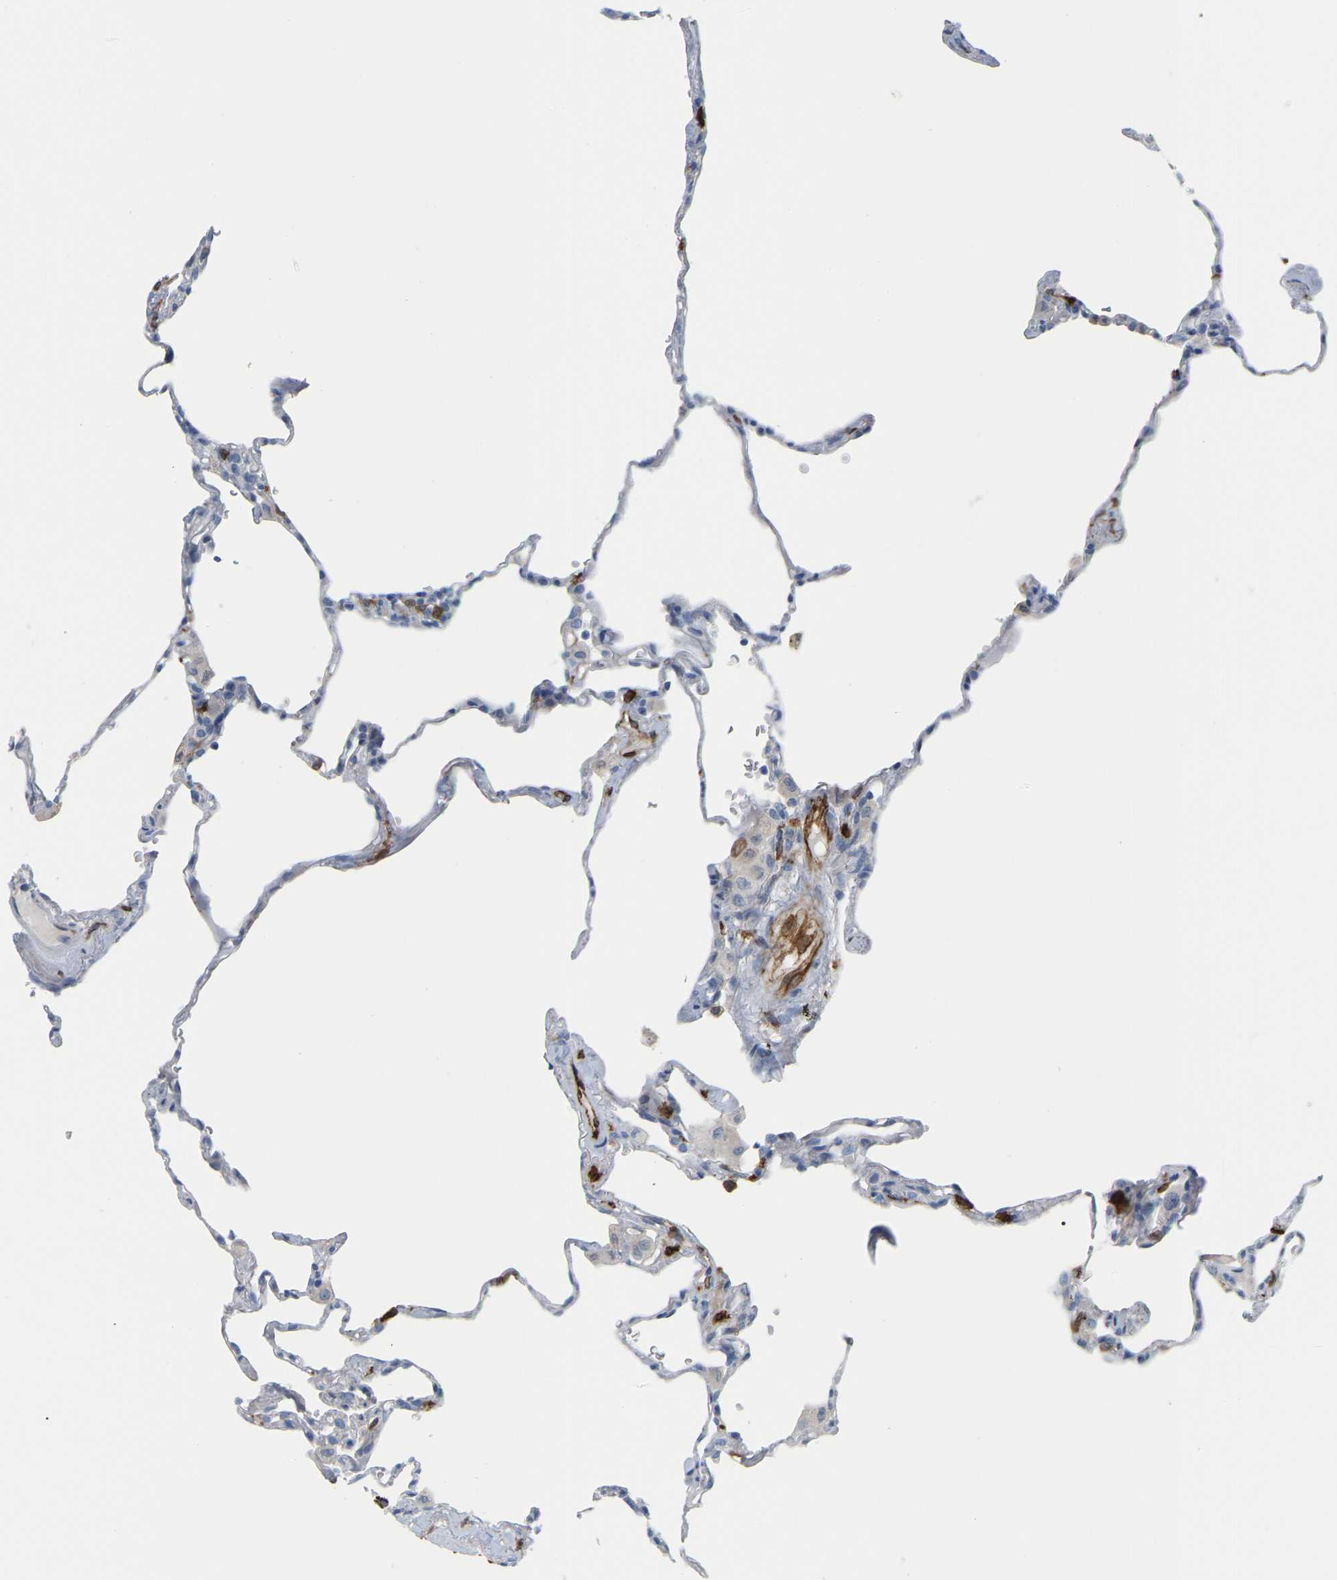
{"staining": {"intensity": "negative", "quantity": "none", "location": "none"}, "tissue": "lung", "cell_type": "Alveolar cells", "image_type": "normal", "snomed": [{"axis": "morphology", "description": "Normal tissue, NOS"}, {"axis": "topography", "description": "Lung"}], "caption": "IHC image of benign lung stained for a protein (brown), which reveals no staining in alveolar cells. Nuclei are stained in blue.", "gene": "PTGS1", "patient": {"sex": "male", "age": 59}}